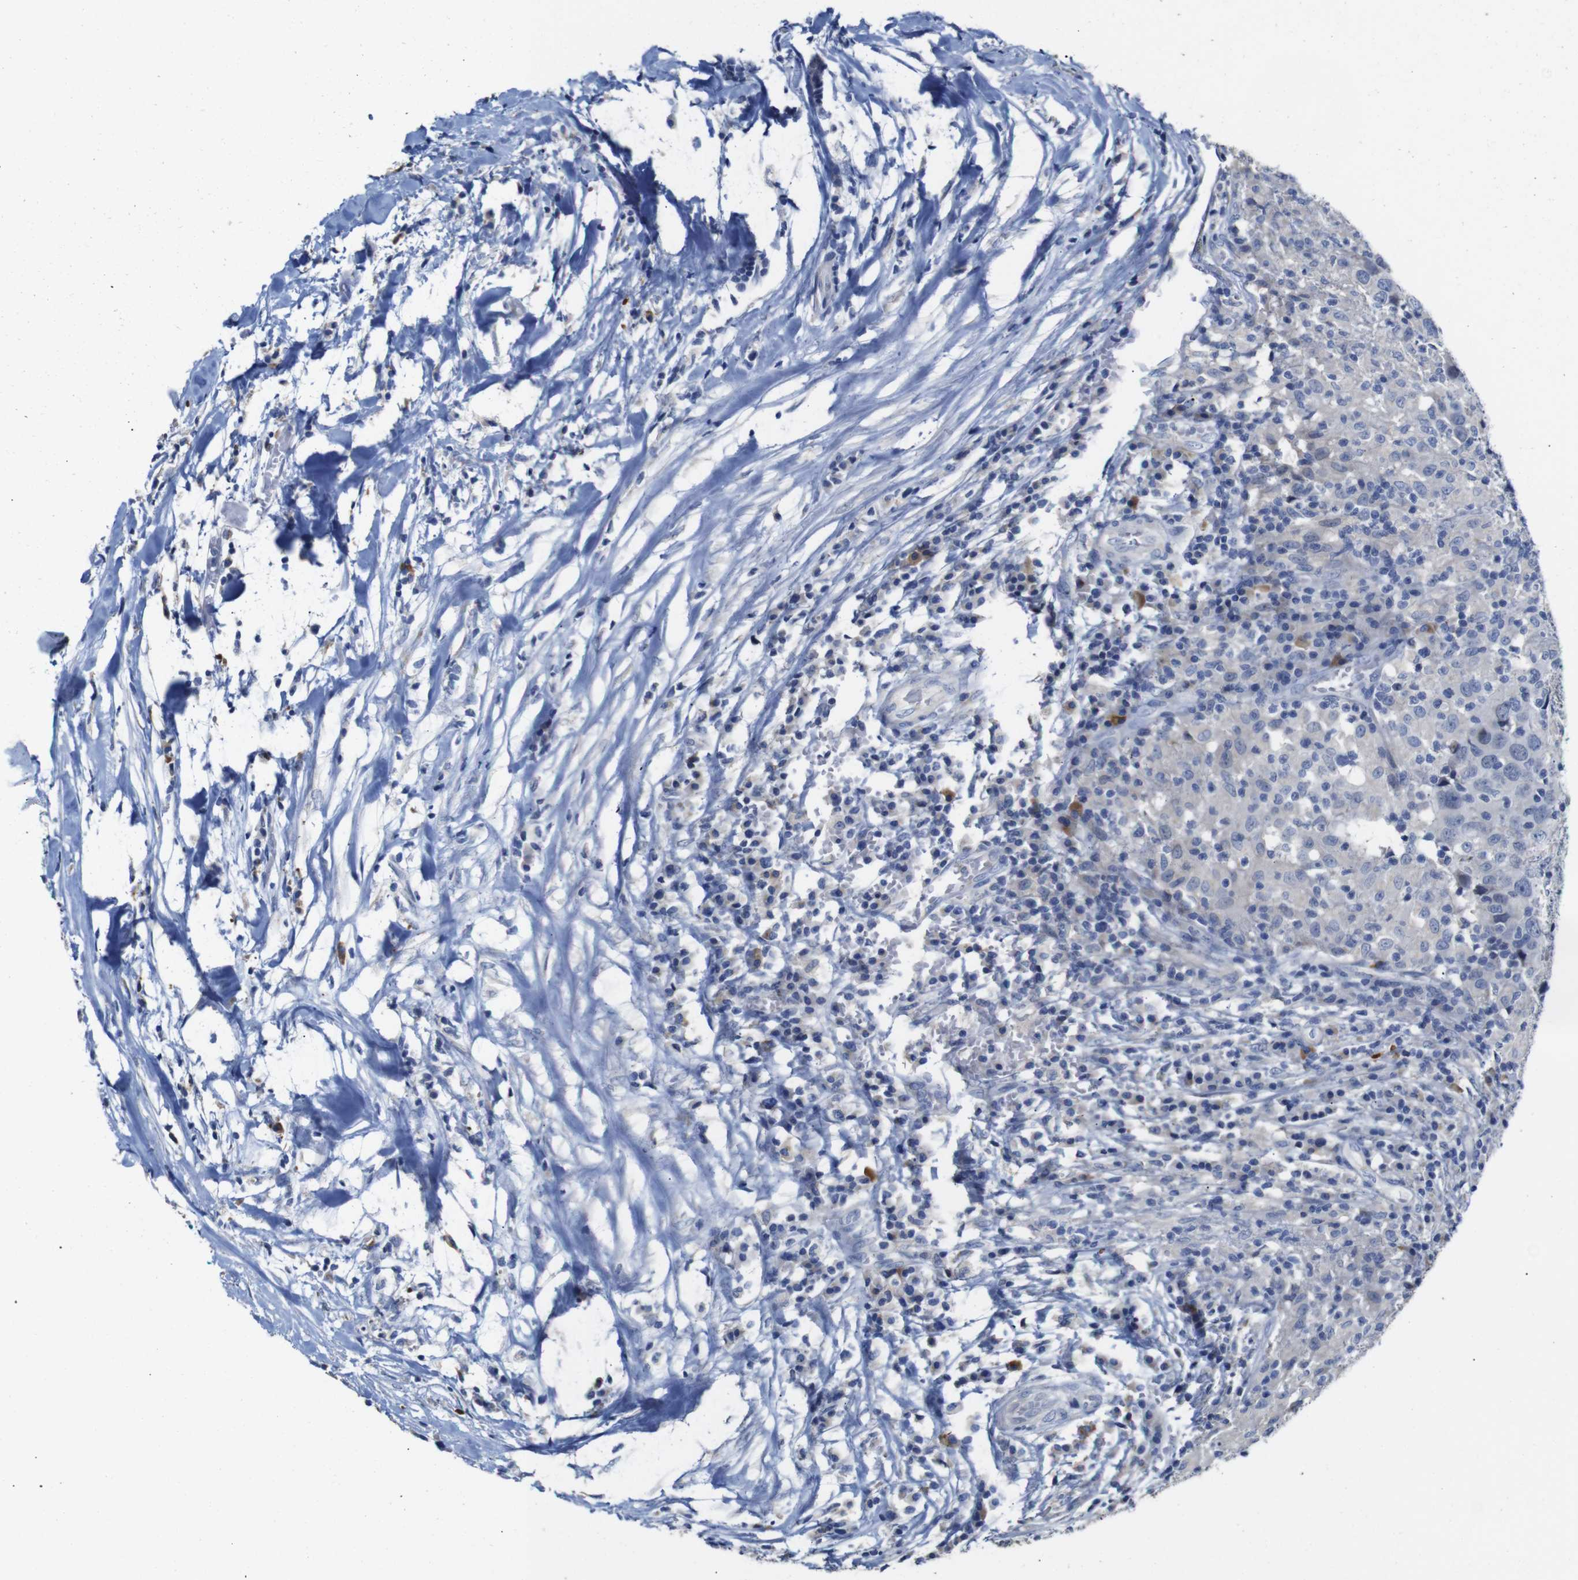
{"staining": {"intensity": "negative", "quantity": "none", "location": "none"}, "tissue": "head and neck cancer", "cell_type": "Tumor cells", "image_type": "cancer", "snomed": [{"axis": "morphology", "description": "Adenocarcinoma, NOS"}, {"axis": "topography", "description": "Salivary gland"}, {"axis": "topography", "description": "Head-Neck"}], "caption": "Human adenocarcinoma (head and neck) stained for a protein using immunohistochemistry (IHC) displays no expression in tumor cells.", "gene": "TCEAL9", "patient": {"sex": "female", "age": 65}}